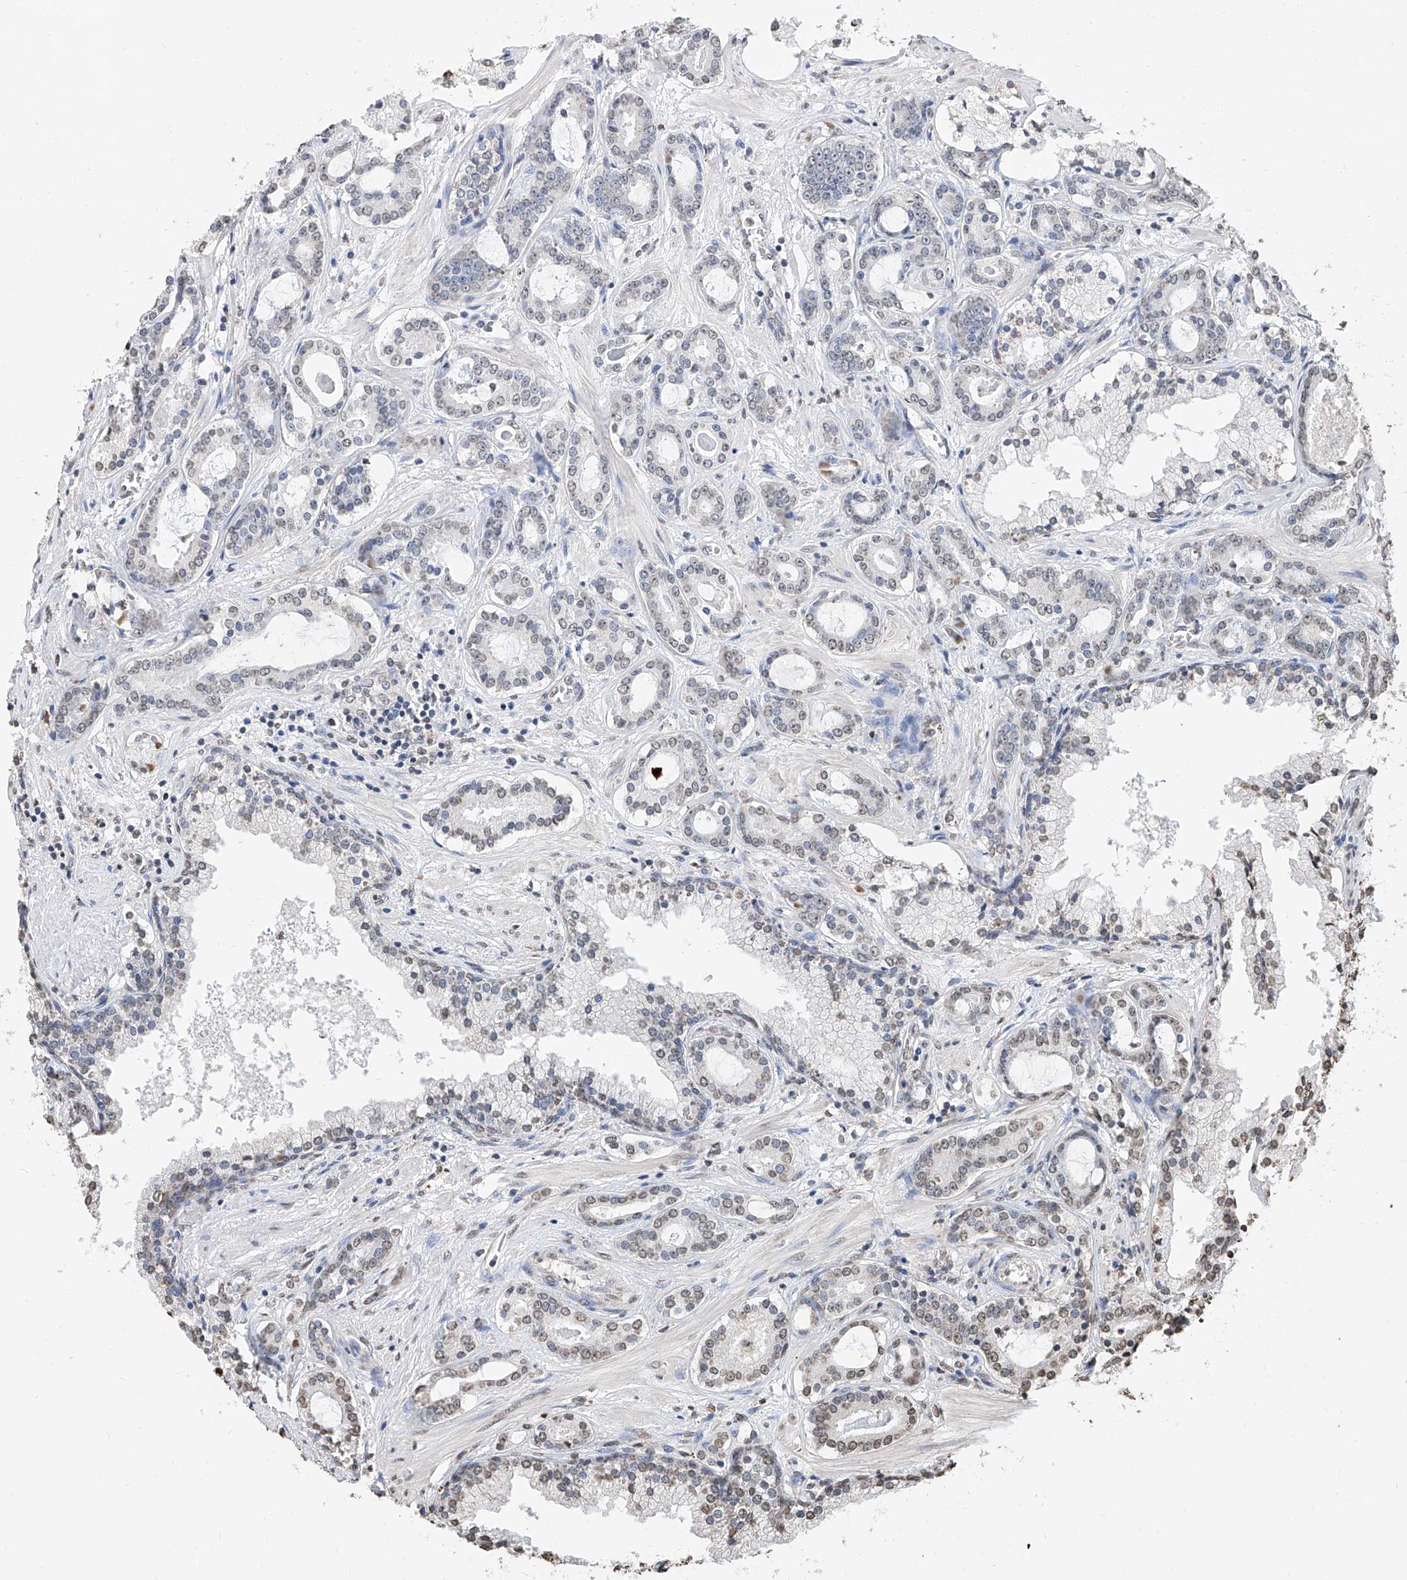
{"staining": {"intensity": "negative", "quantity": "none", "location": "none"}, "tissue": "prostate cancer", "cell_type": "Tumor cells", "image_type": "cancer", "snomed": [{"axis": "morphology", "description": "Adenocarcinoma, High grade"}, {"axis": "topography", "description": "Prostate"}], "caption": "Immunohistochemical staining of adenocarcinoma (high-grade) (prostate) exhibits no significant staining in tumor cells.", "gene": "RP9", "patient": {"sex": "male", "age": 58}}